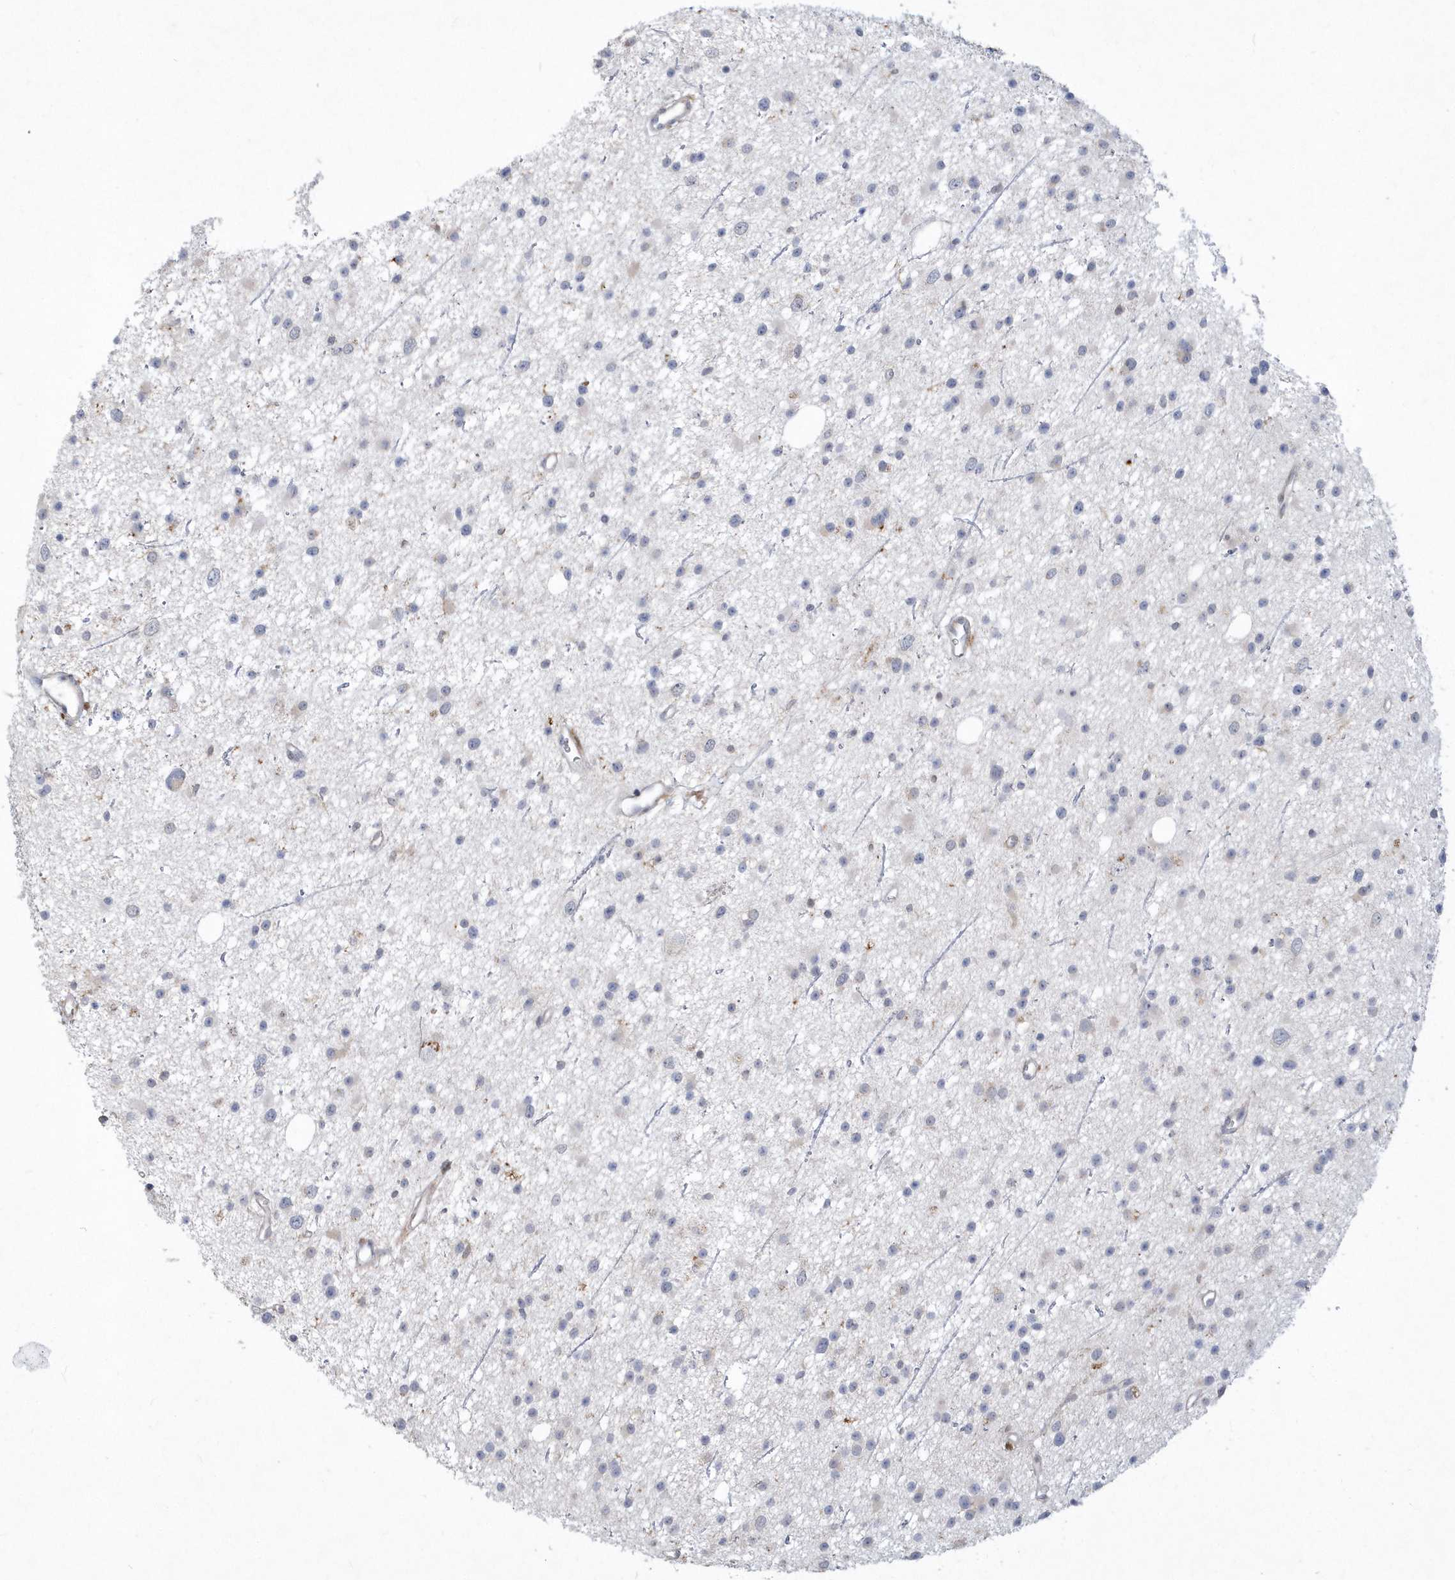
{"staining": {"intensity": "negative", "quantity": "none", "location": "none"}, "tissue": "glioma", "cell_type": "Tumor cells", "image_type": "cancer", "snomed": [{"axis": "morphology", "description": "Glioma, malignant, Low grade"}, {"axis": "topography", "description": "Cerebral cortex"}], "caption": "IHC of malignant glioma (low-grade) exhibits no positivity in tumor cells.", "gene": "TSPEAR", "patient": {"sex": "female", "age": 39}}